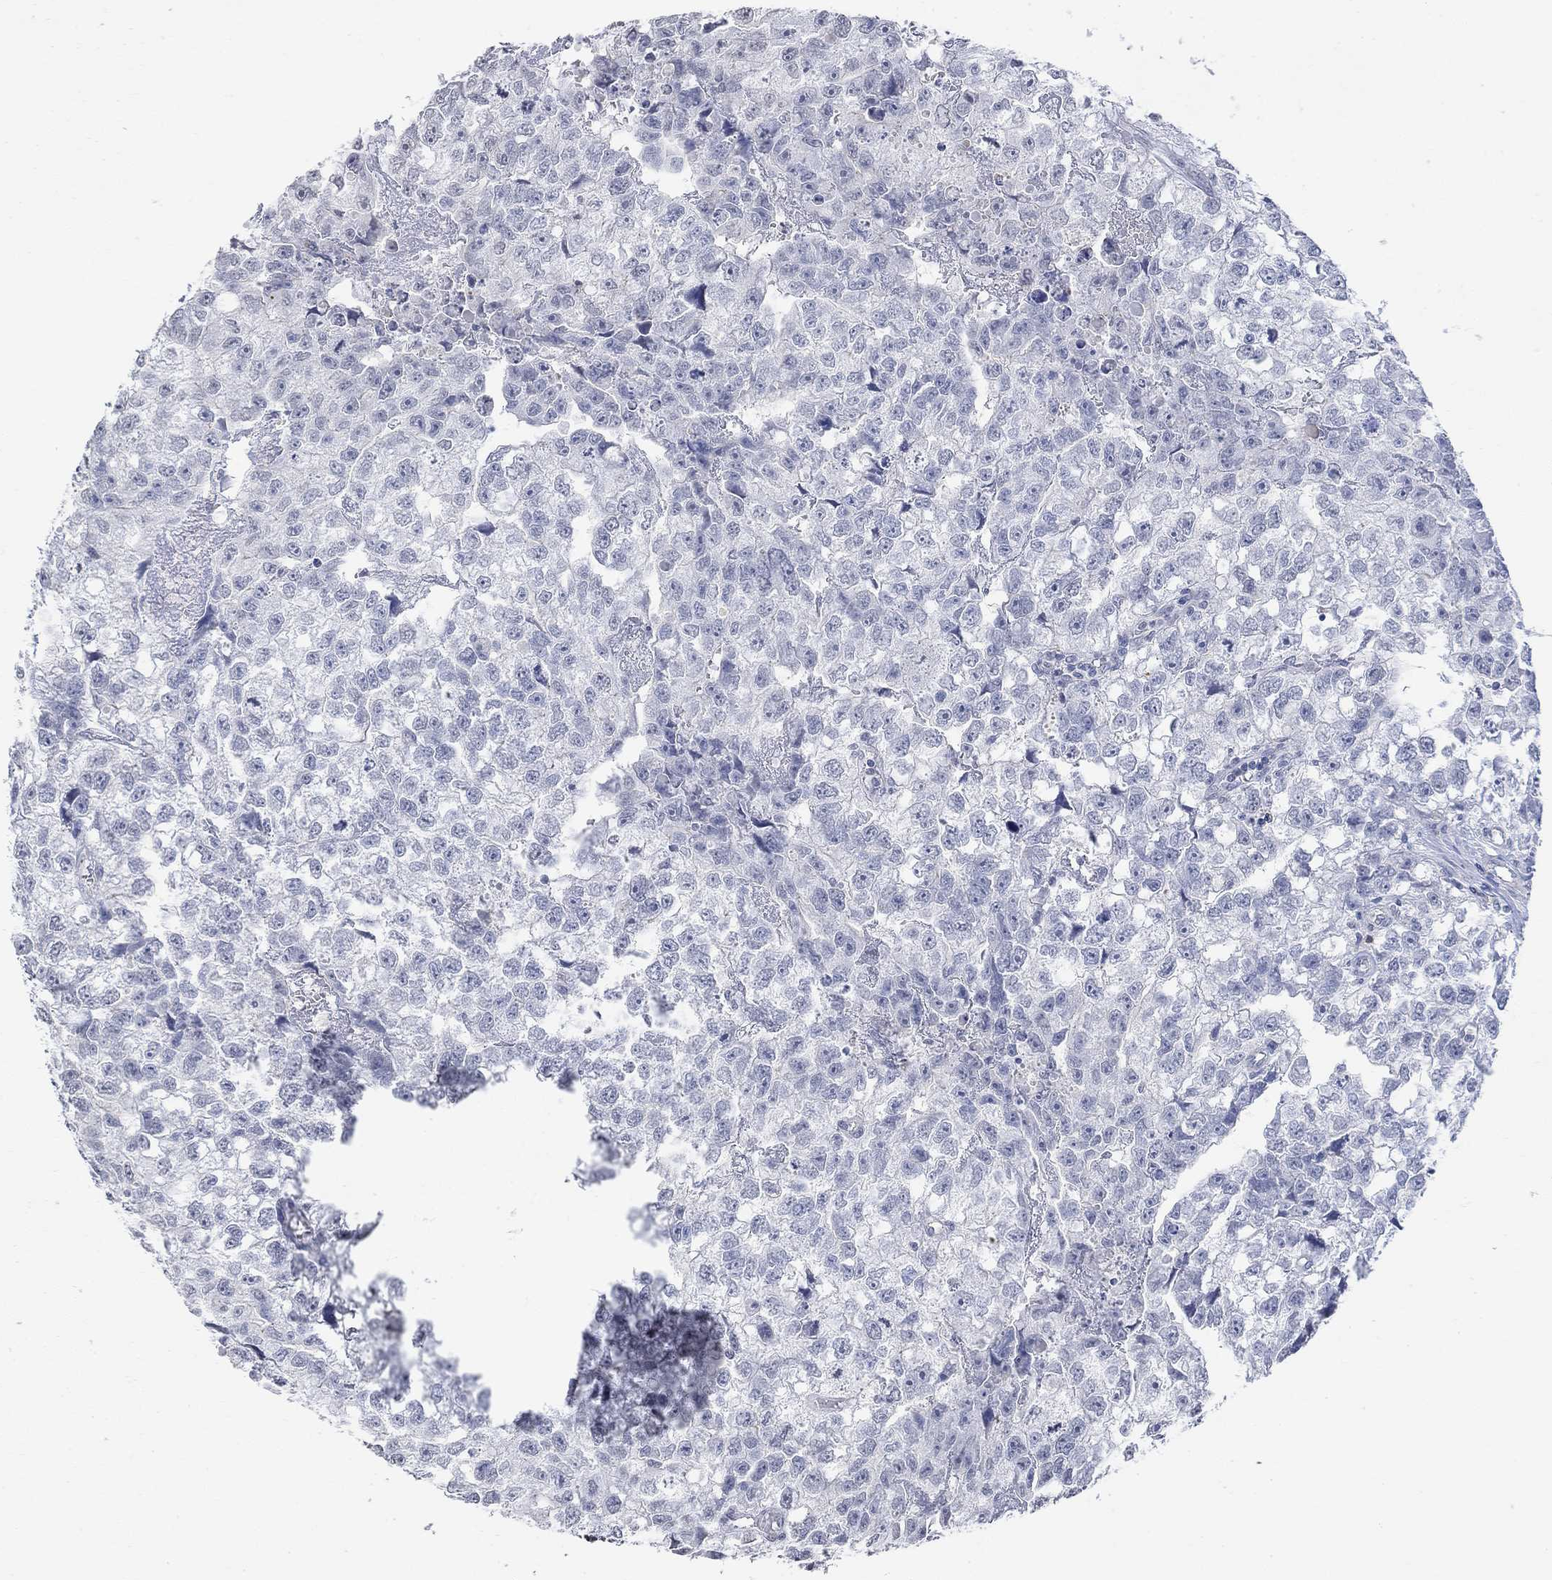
{"staining": {"intensity": "negative", "quantity": "none", "location": "none"}, "tissue": "testis cancer", "cell_type": "Tumor cells", "image_type": "cancer", "snomed": [{"axis": "morphology", "description": "Carcinoma, Embryonal, NOS"}, {"axis": "morphology", "description": "Teratoma, malignant, NOS"}, {"axis": "topography", "description": "Testis"}], "caption": "The image exhibits no significant staining in tumor cells of testis malignant teratoma.", "gene": "TMEM255A", "patient": {"sex": "male", "age": 44}}